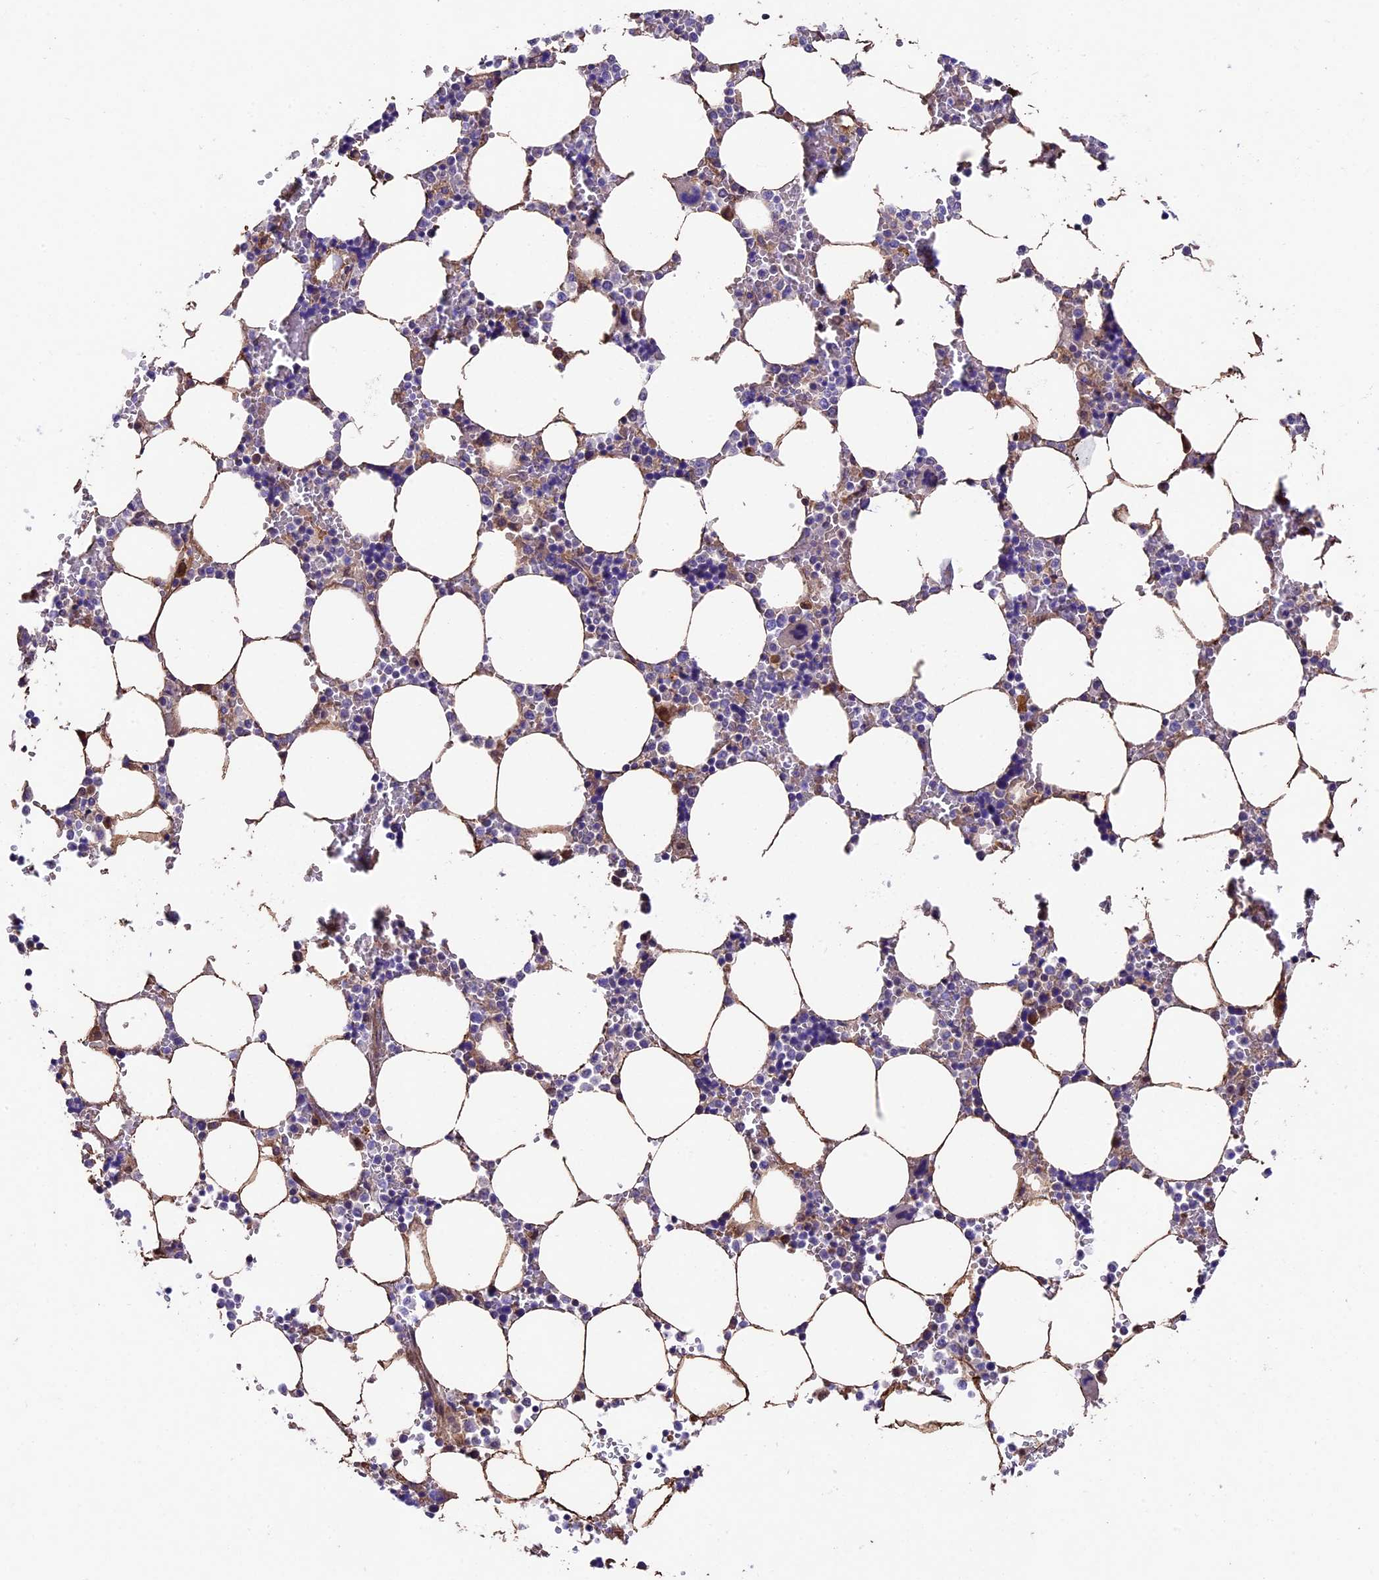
{"staining": {"intensity": "moderate", "quantity": "<25%", "location": "cytoplasmic/membranous"}, "tissue": "bone marrow", "cell_type": "Hematopoietic cells", "image_type": "normal", "snomed": [{"axis": "morphology", "description": "Normal tissue, NOS"}, {"axis": "topography", "description": "Bone marrow"}], "caption": "Immunohistochemical staining of unremarkable human bone marrow shows moderate cytoplasmic/membranous protein positivity in approximately <25% of hematopoietic cells.", "gene": "LSM7", "patient": {"sex": "male", "age": 64}}